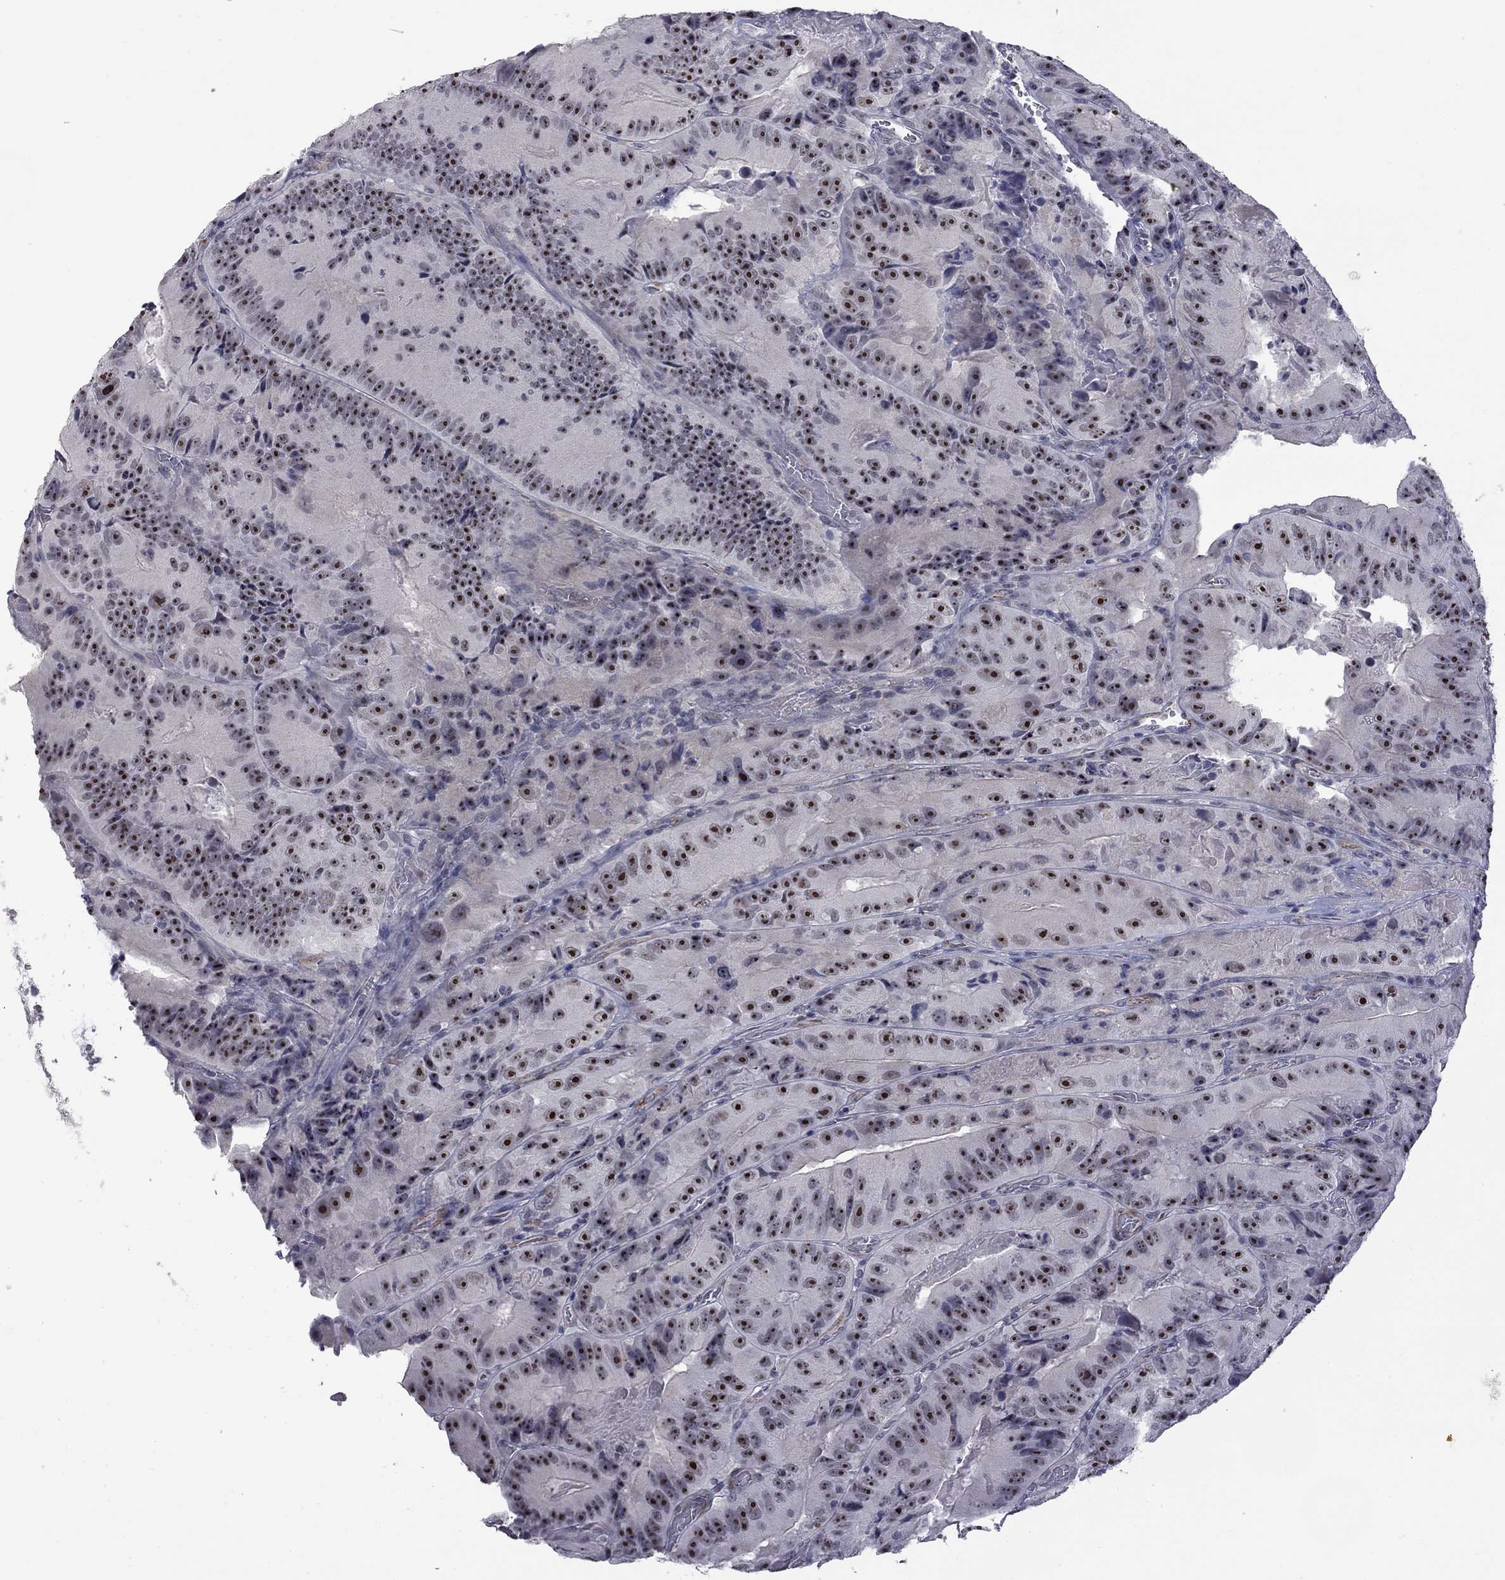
{"staining": {"intensity": "strong", "quantity": ">75%", "location": "nuclear"}, "tissue": "colorectal cancer", "cell_type": "Tumor cells", "image_type": "cancer", "snomed": [{"axis": "morphology", "description": "Adenocarcinoma, NOS"}, {"axis": "topography", "description": "Colon"}], "caption": "The histopathology image displays a brown stain indicating the presence of a protein in the nuclear of tumor cells in colorectal adenocarcinoma. (Brightfield microscopy of DAB IHC at high magnification).", "gene": "GSG1L", "patient": {"sex": "female", "age": 86}}